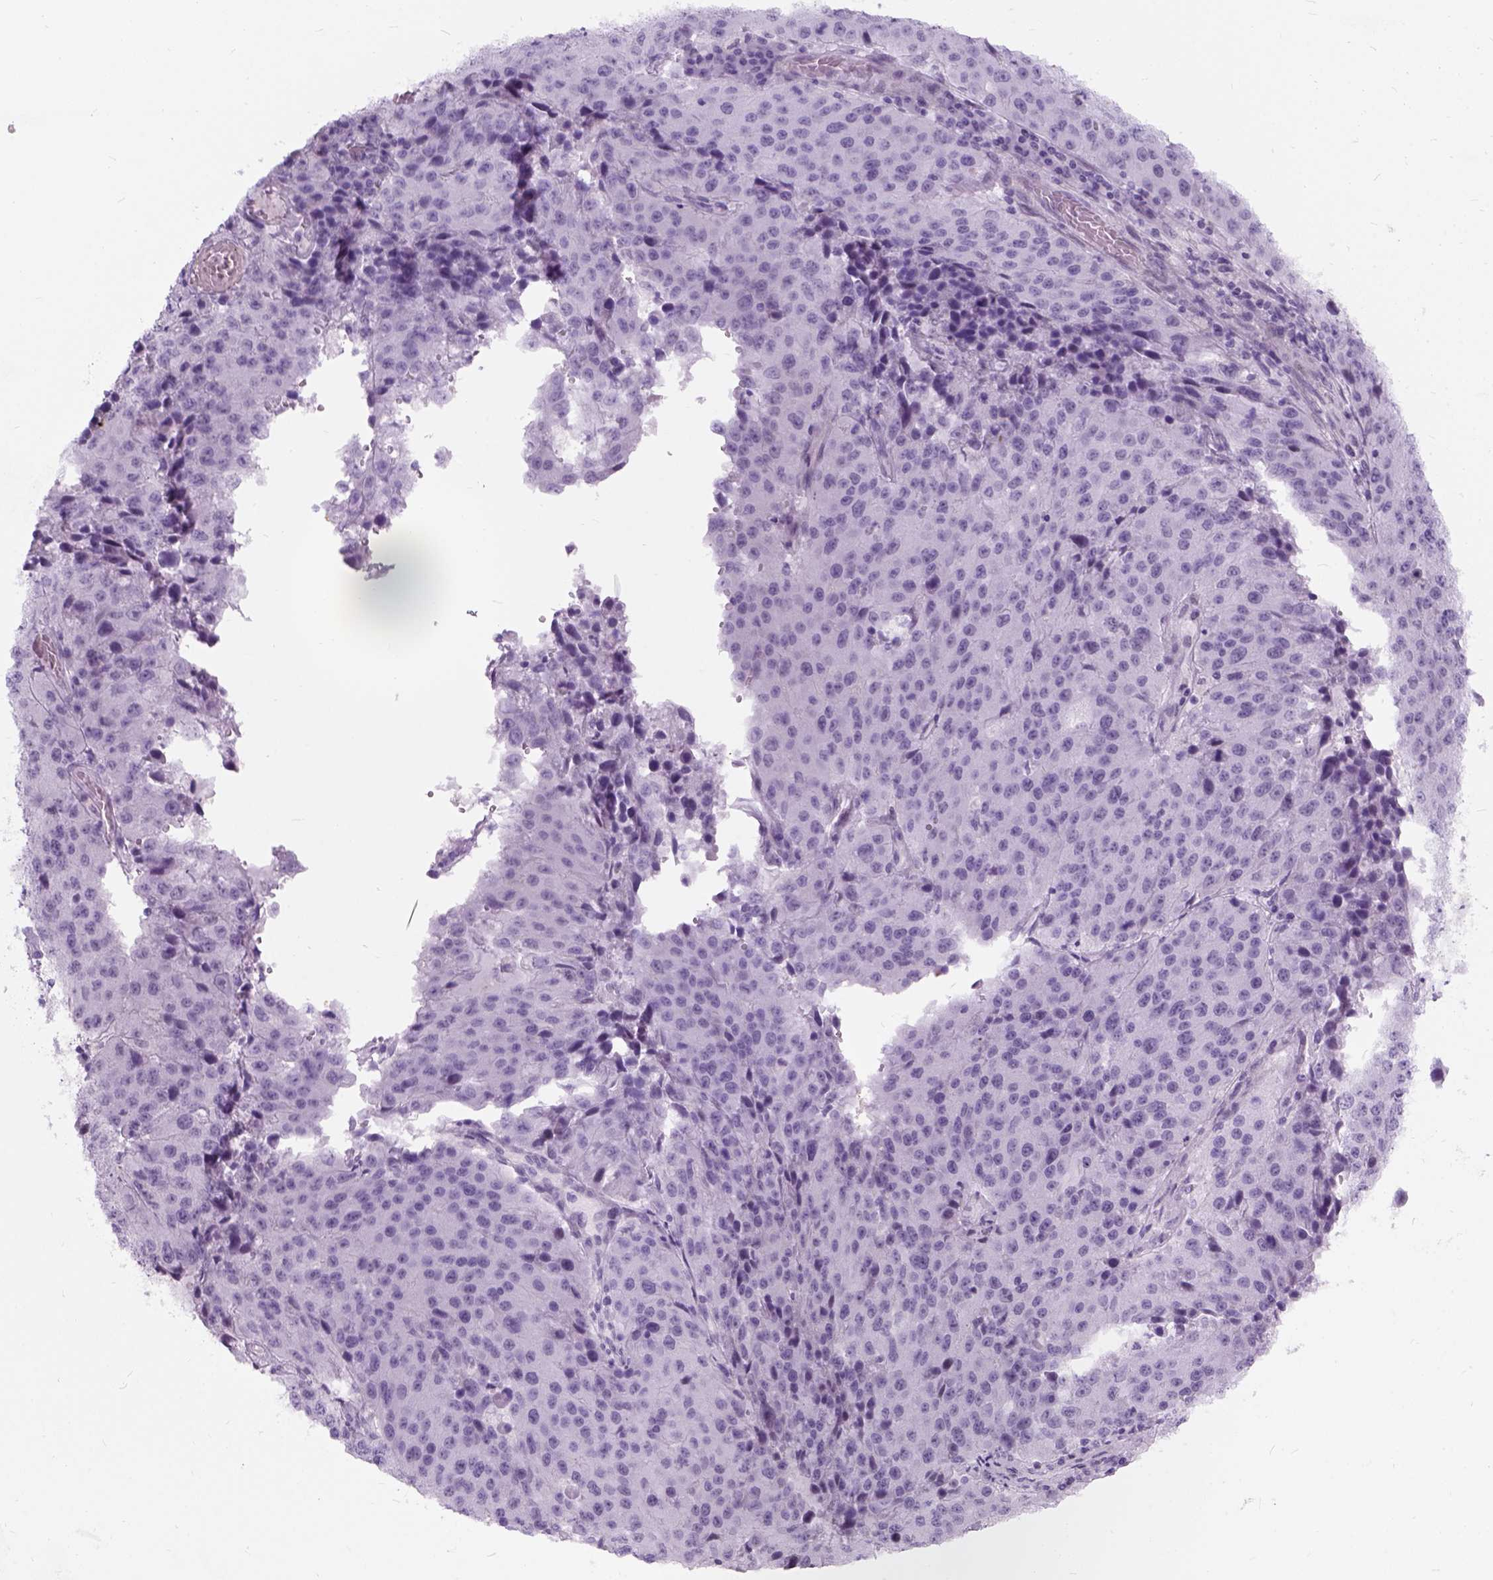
{"staining": {"intensity": "negative", "quantity": "none", "location": "none"}, "tissue": "stomach cancer", "cell_type": "Tumor cells", "image_type": "cancer", "snomed": [{"axis": "morphology", "description": "Adenocarcinoma, NOS"}, {"axis": "topography", "description": "Stomach"}], "caption": "This is an IHC photomicrograph of adenocarcinoma (stomach). There is no expression in tumor cells.", "gene": "AXDND1", "patient": {"sex": "male", "age": 71}}